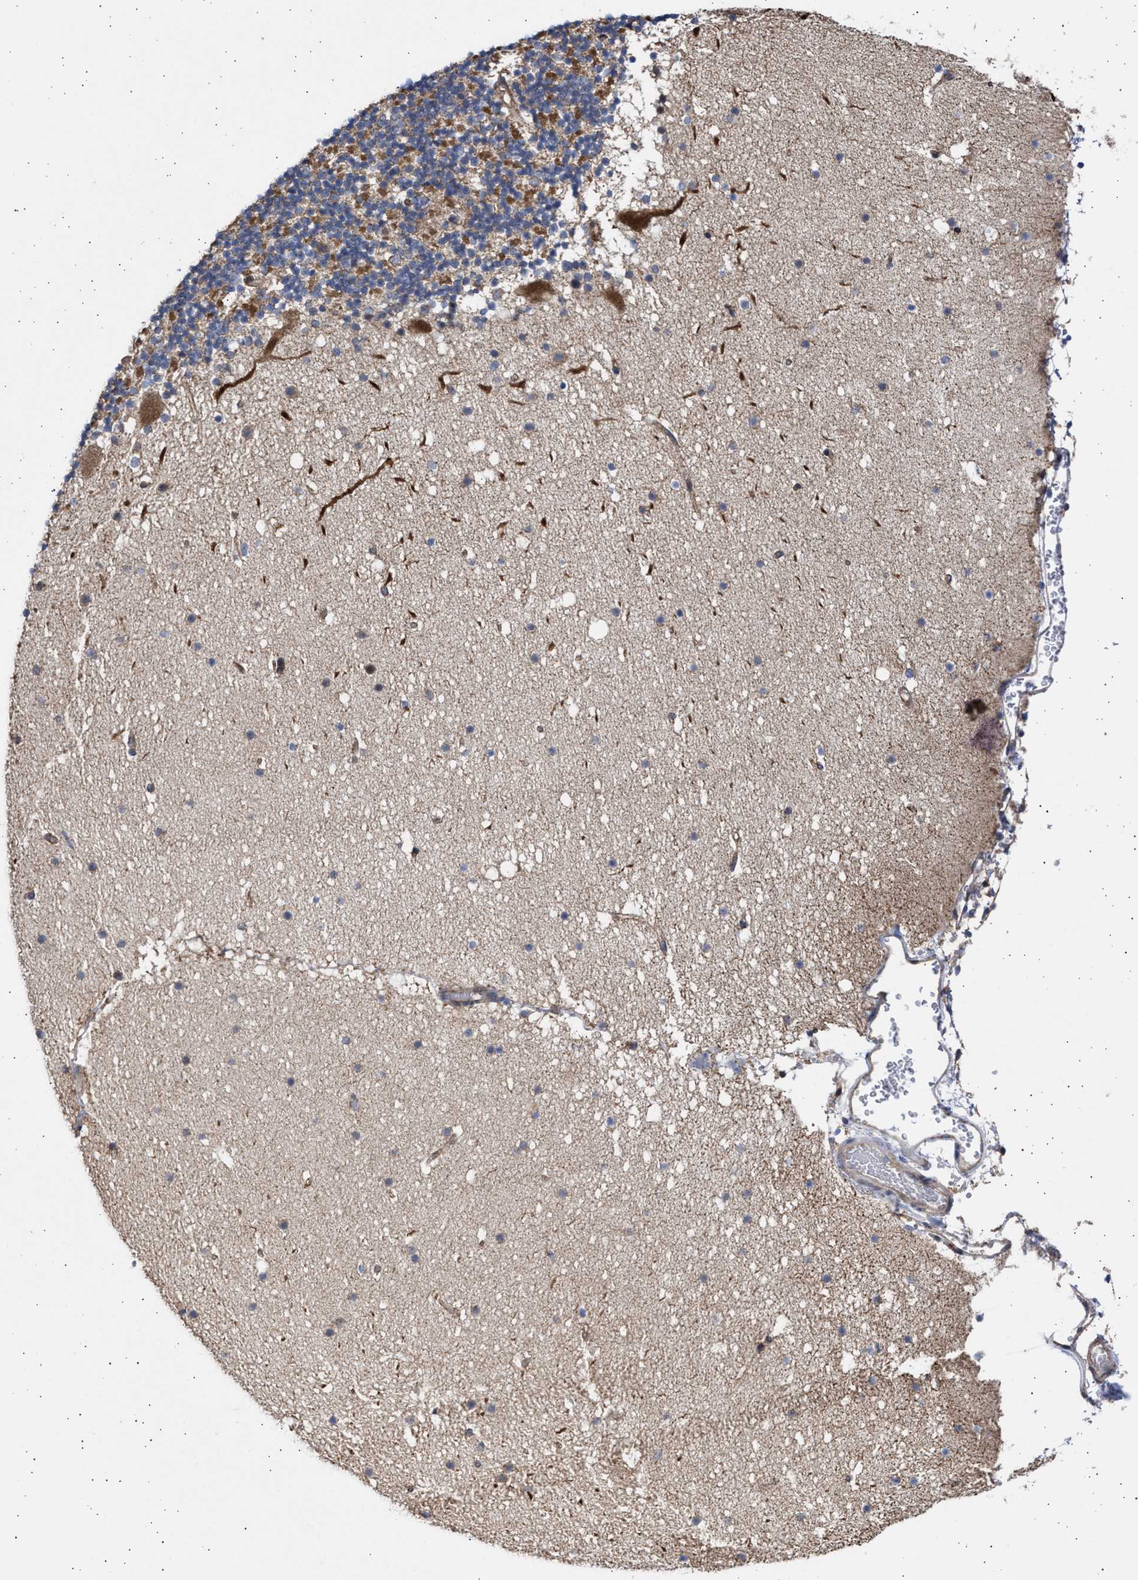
{"staining": {"intensity": "strong", "quantity": "25%-75%", "location": "cytoplasmic/membranous"}, "tissue": "cerebellum", "cell_type": "Cells in granular layer", "image_type": "normal", "snomed": [{"axis": "morphology", "description": "Normal tissue, NOS"}, {"axis": "topography", "description": "Cerebellum"}], "caption": "Immunohistochemical staining of benign cerebellum exhibits 25%-75% levels of strong cytoplasmic/membranous protein expression in about 25%-75% of cells in granular layer.", "gene": "TTC19", "patient": {"sex": "male", "age": 57}}